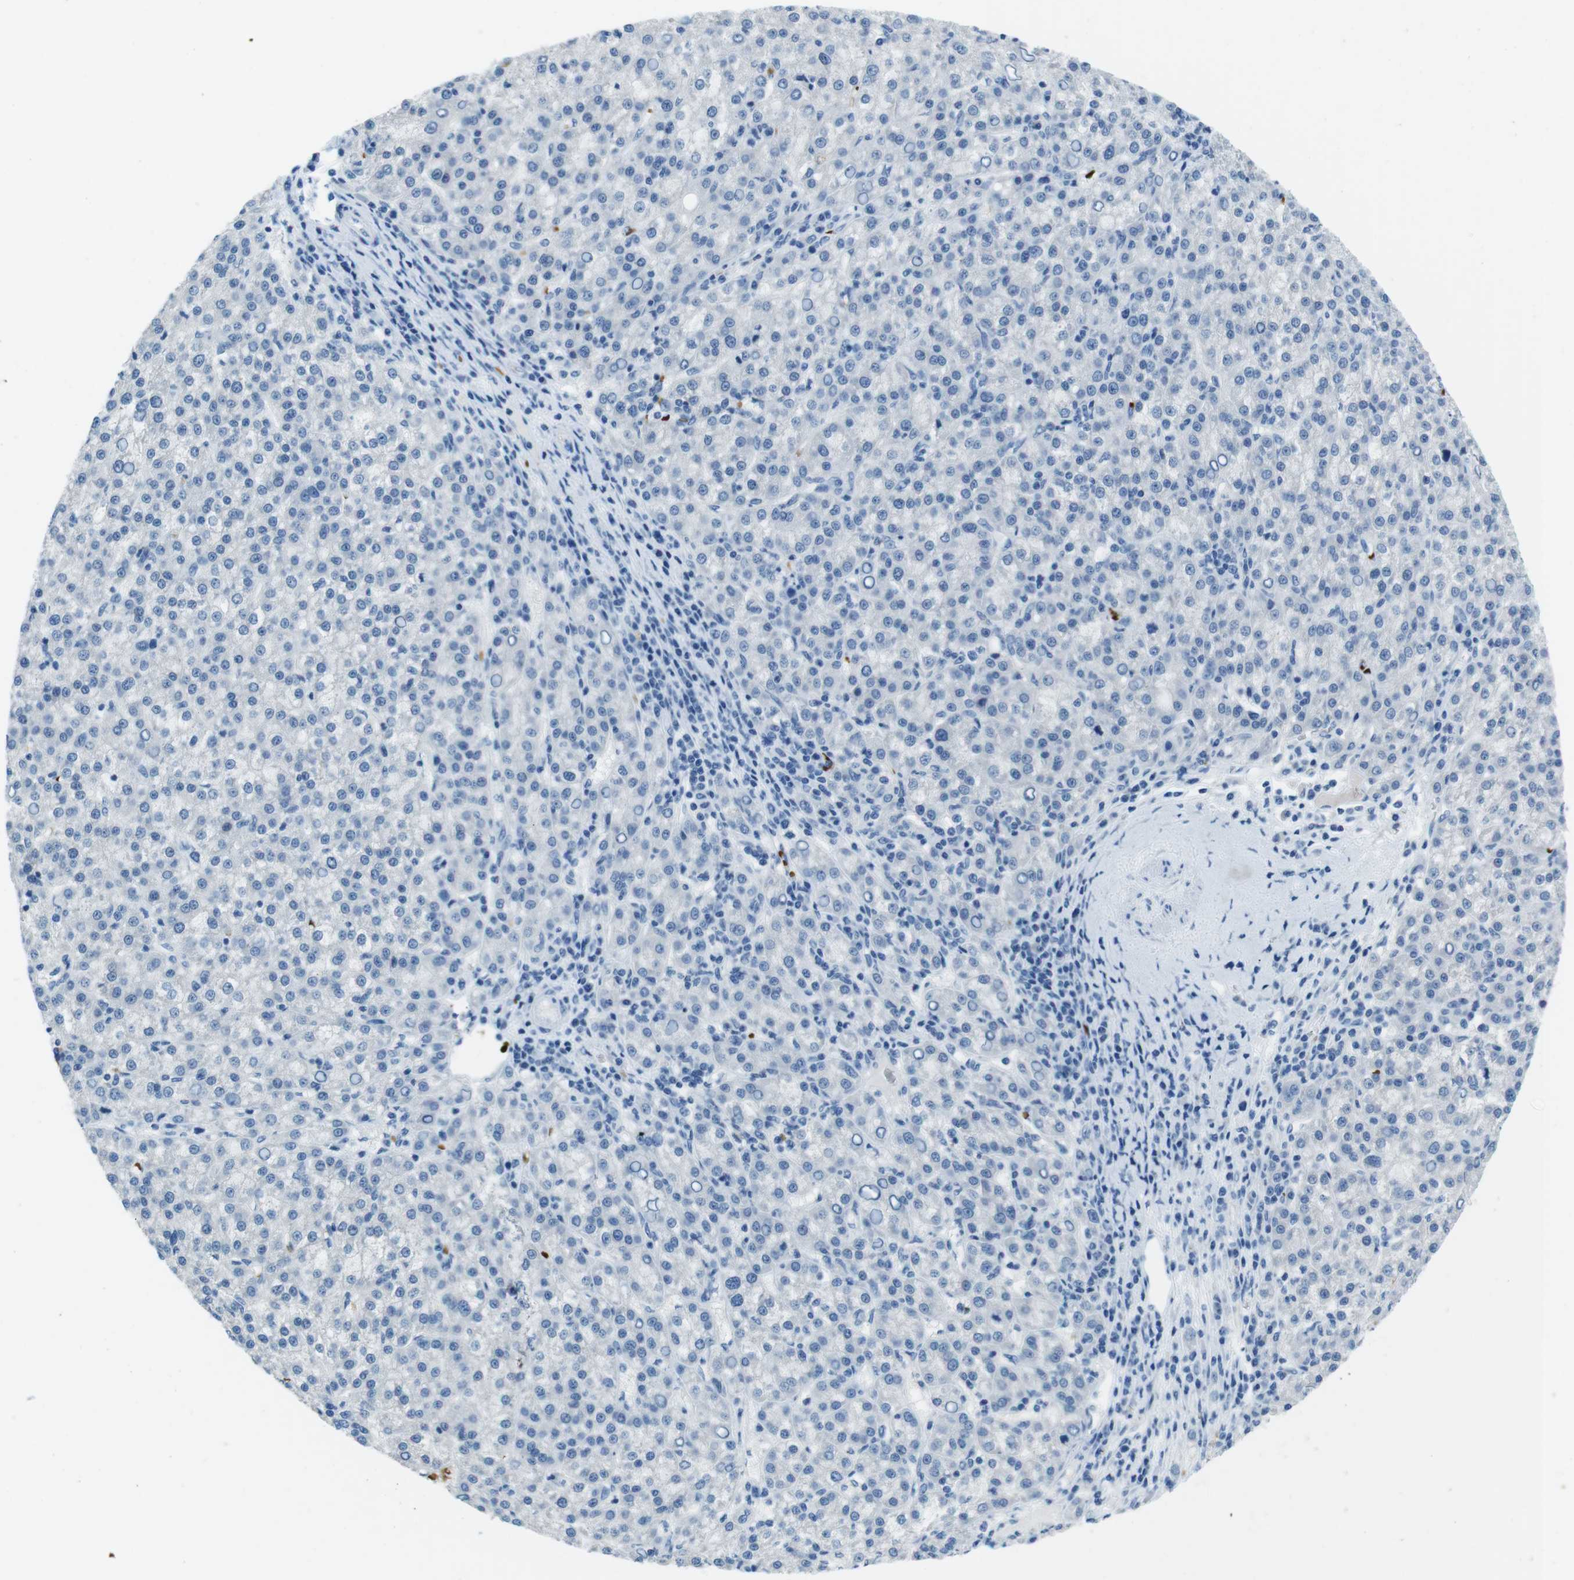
{"staining": {"intensity": "negative", "quantity": "none", "location": "none"}, "tissue": "liver cancer", "cell_type": "Tumor cells", "image_type": "cancer", "snomed": [{"axis": "morphology", "description": "Carcinoma, Hepatocellular, NOS"}, {"axis": "topography", "description": "Liver"}], "caption": "Photomicrograph shows no protein staining in tumor cells of liver hepatocellular carcinoma tissue.", "gene": "TFAP2C", "patient": {"sex": "female", "age": 58}}